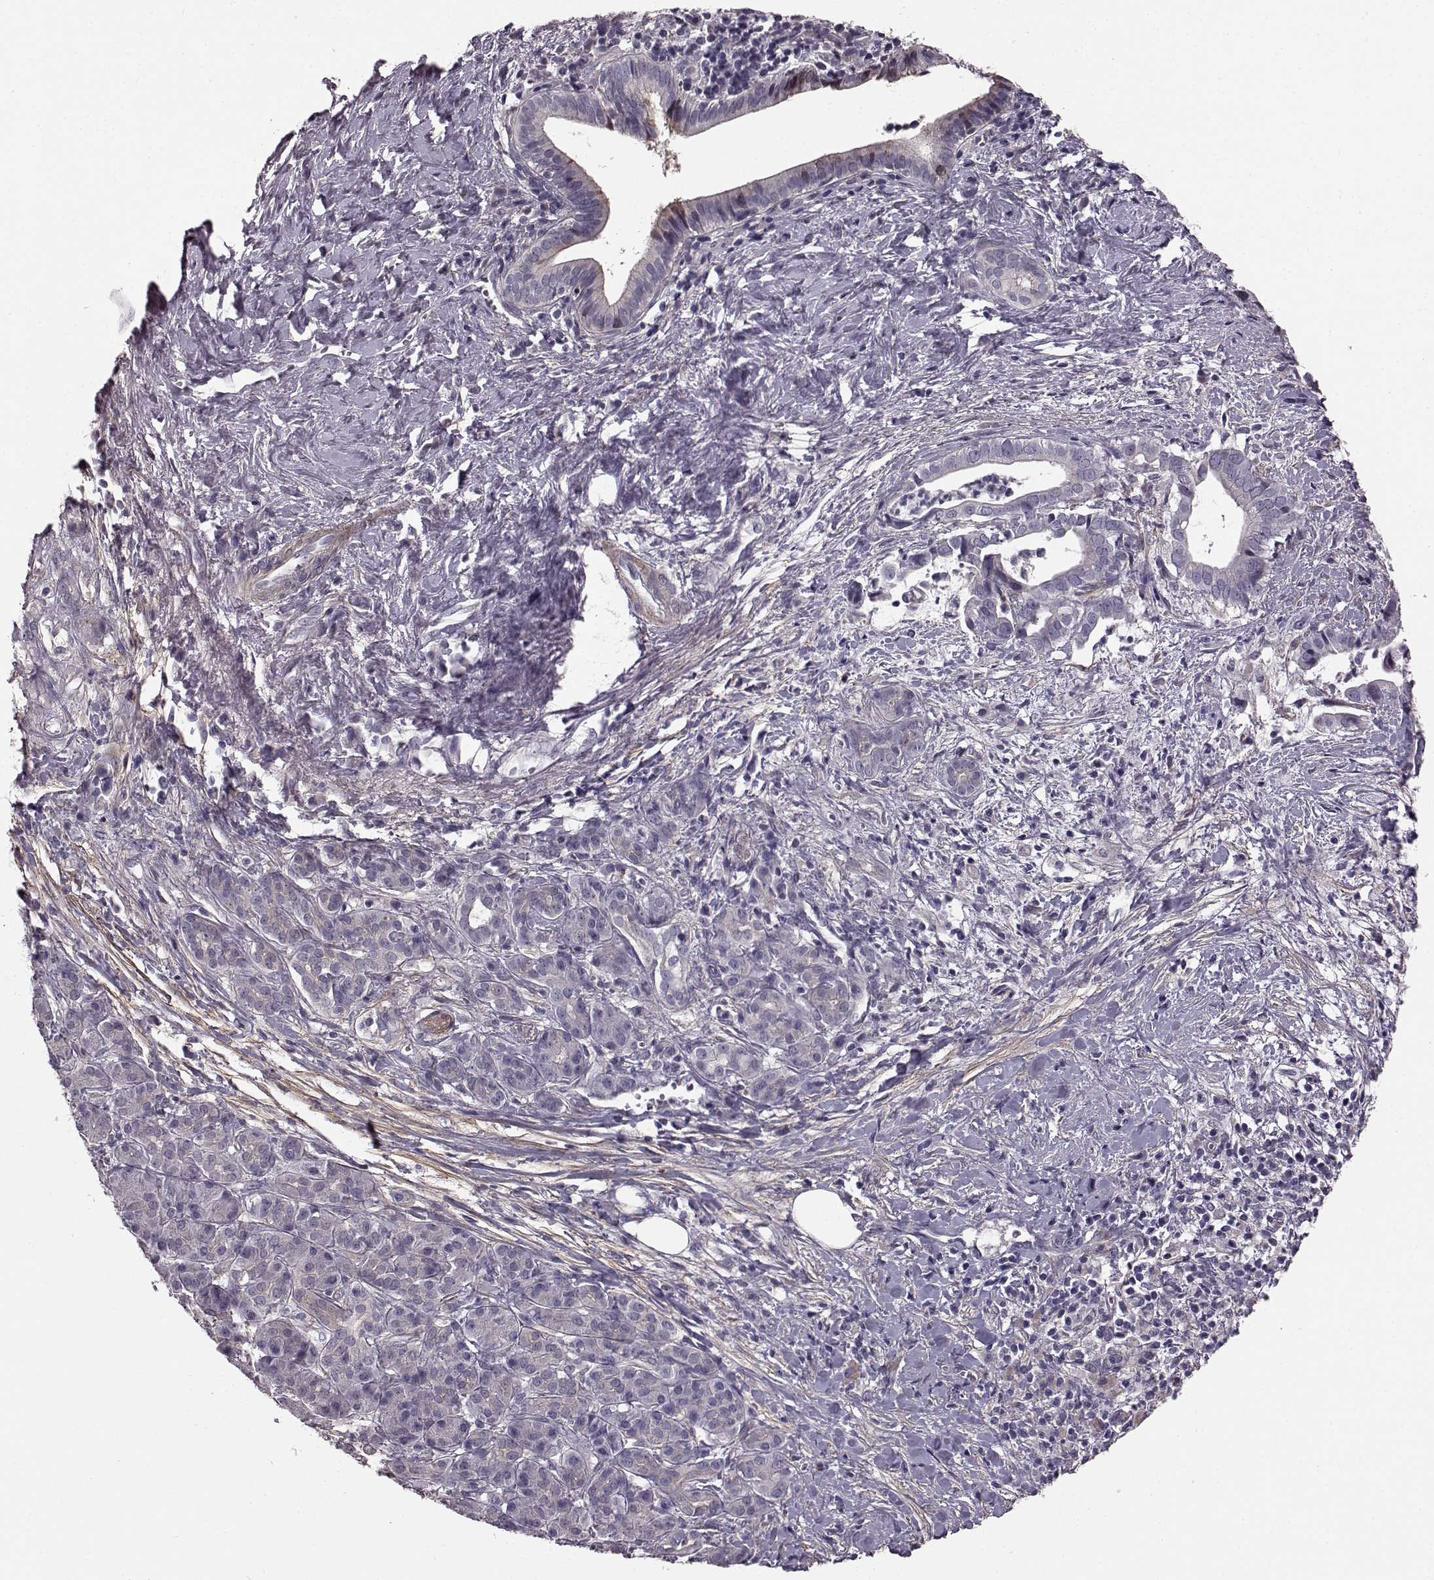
{"staining": {"intensity": "negative", "quantity": "none", "location": "none"}, "tissue": "pancreatic cancer", "cell_type": "Tumor cells", "image_type": "cancer", "snomed": [{"axis": "morphology", "description": "Adenocarcinoma, NOS"}, {"axis": "topography", "description": "Pancreas"}], "caption": "This is a photomicrograph of IHC staining of pancreatic cancer (adenocarcinoma), which shows no staining in tumor cells.", "gene": "GRK1", "patient": {"sex": "male", "age": 61}}